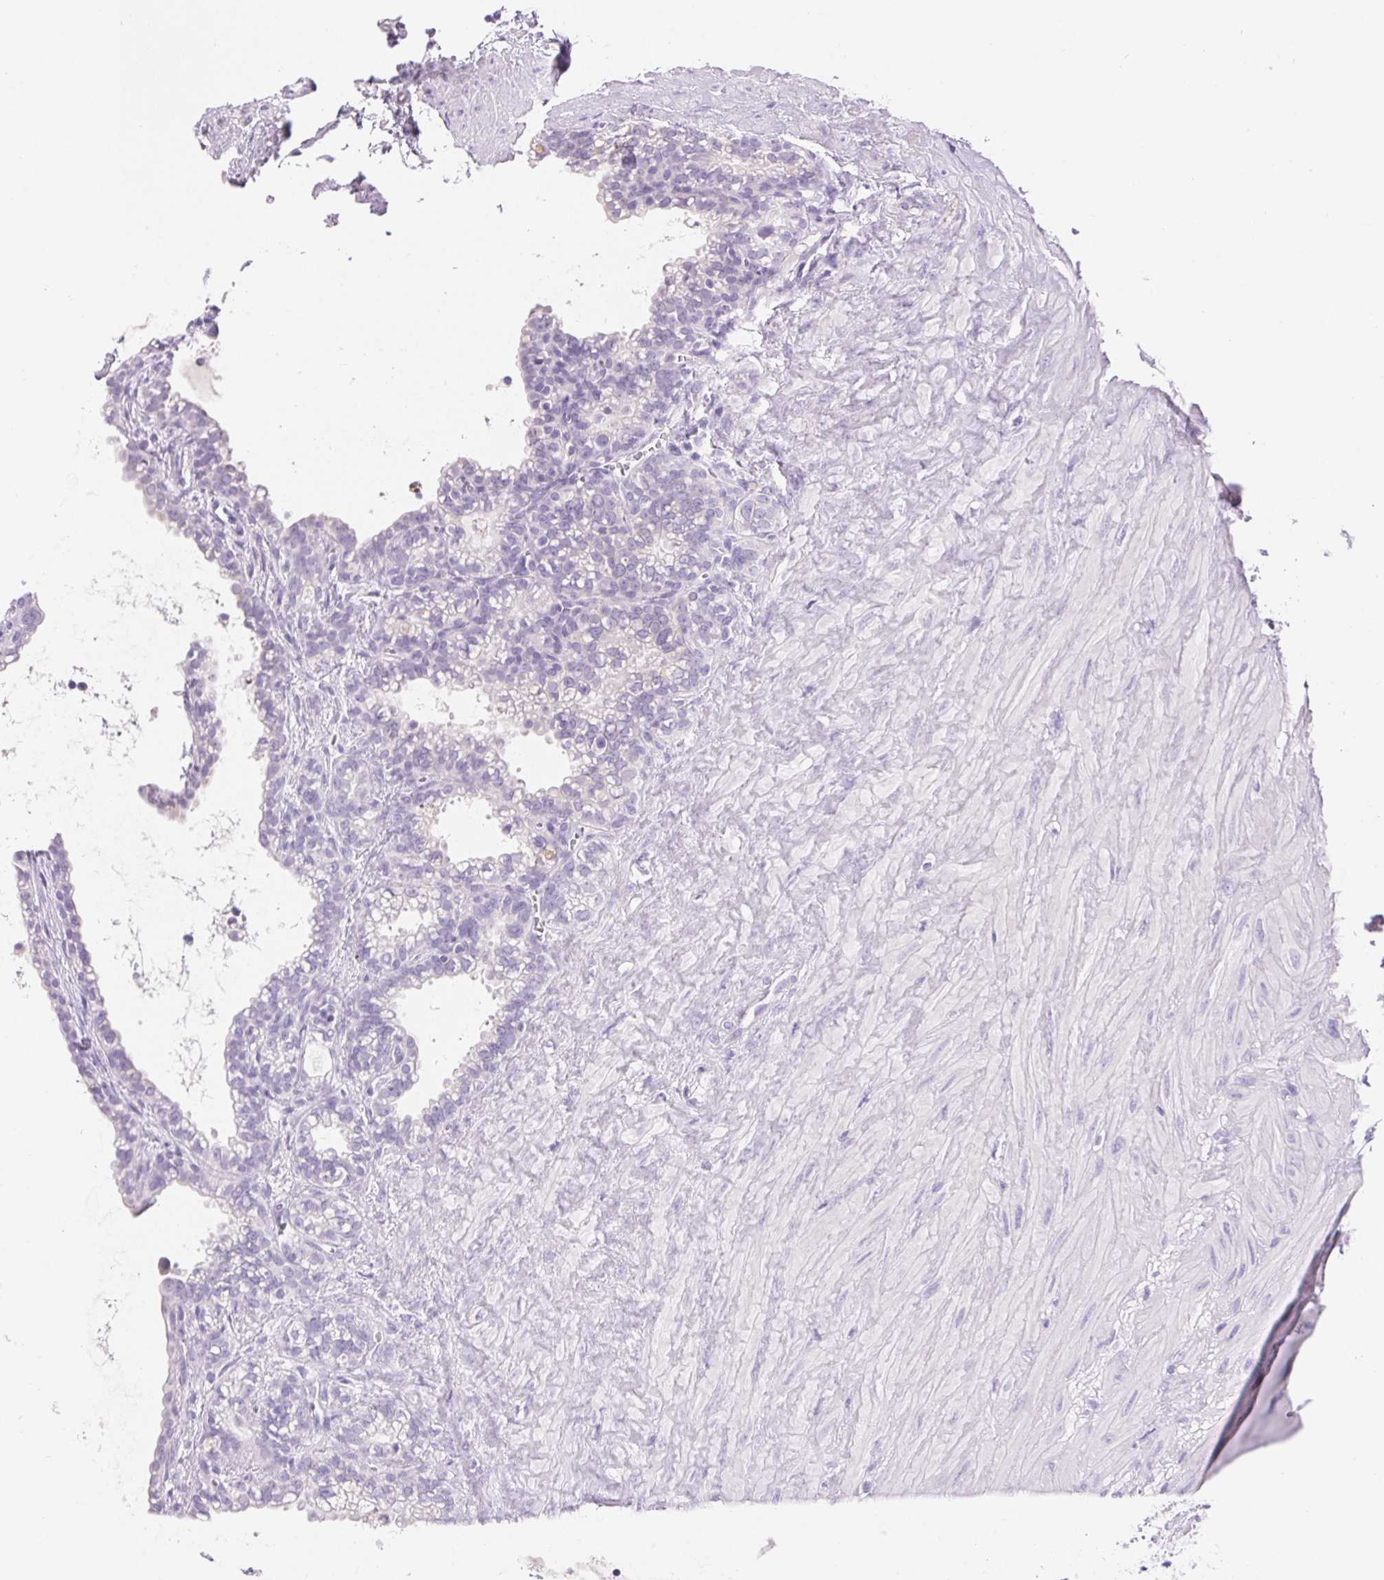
{"staining": {"intensity": "negative", "quantity": "none", "location": "none"}, "tissue": "seminal vesicle", "cell_type": "Glandular cells", "image_type": "normal", "snomed": [{"axis": "morphology", "description": "Normal tissue, NOS"}, {"axis": "topography", "description": "Seminal veicle"}], "caption": "Histopathology image shows no significant protein positivity in glandular cells of unremarkable seminal vesicle.", "gene": "CLDN16", "patient": {"sex": "male", "age": 76}}